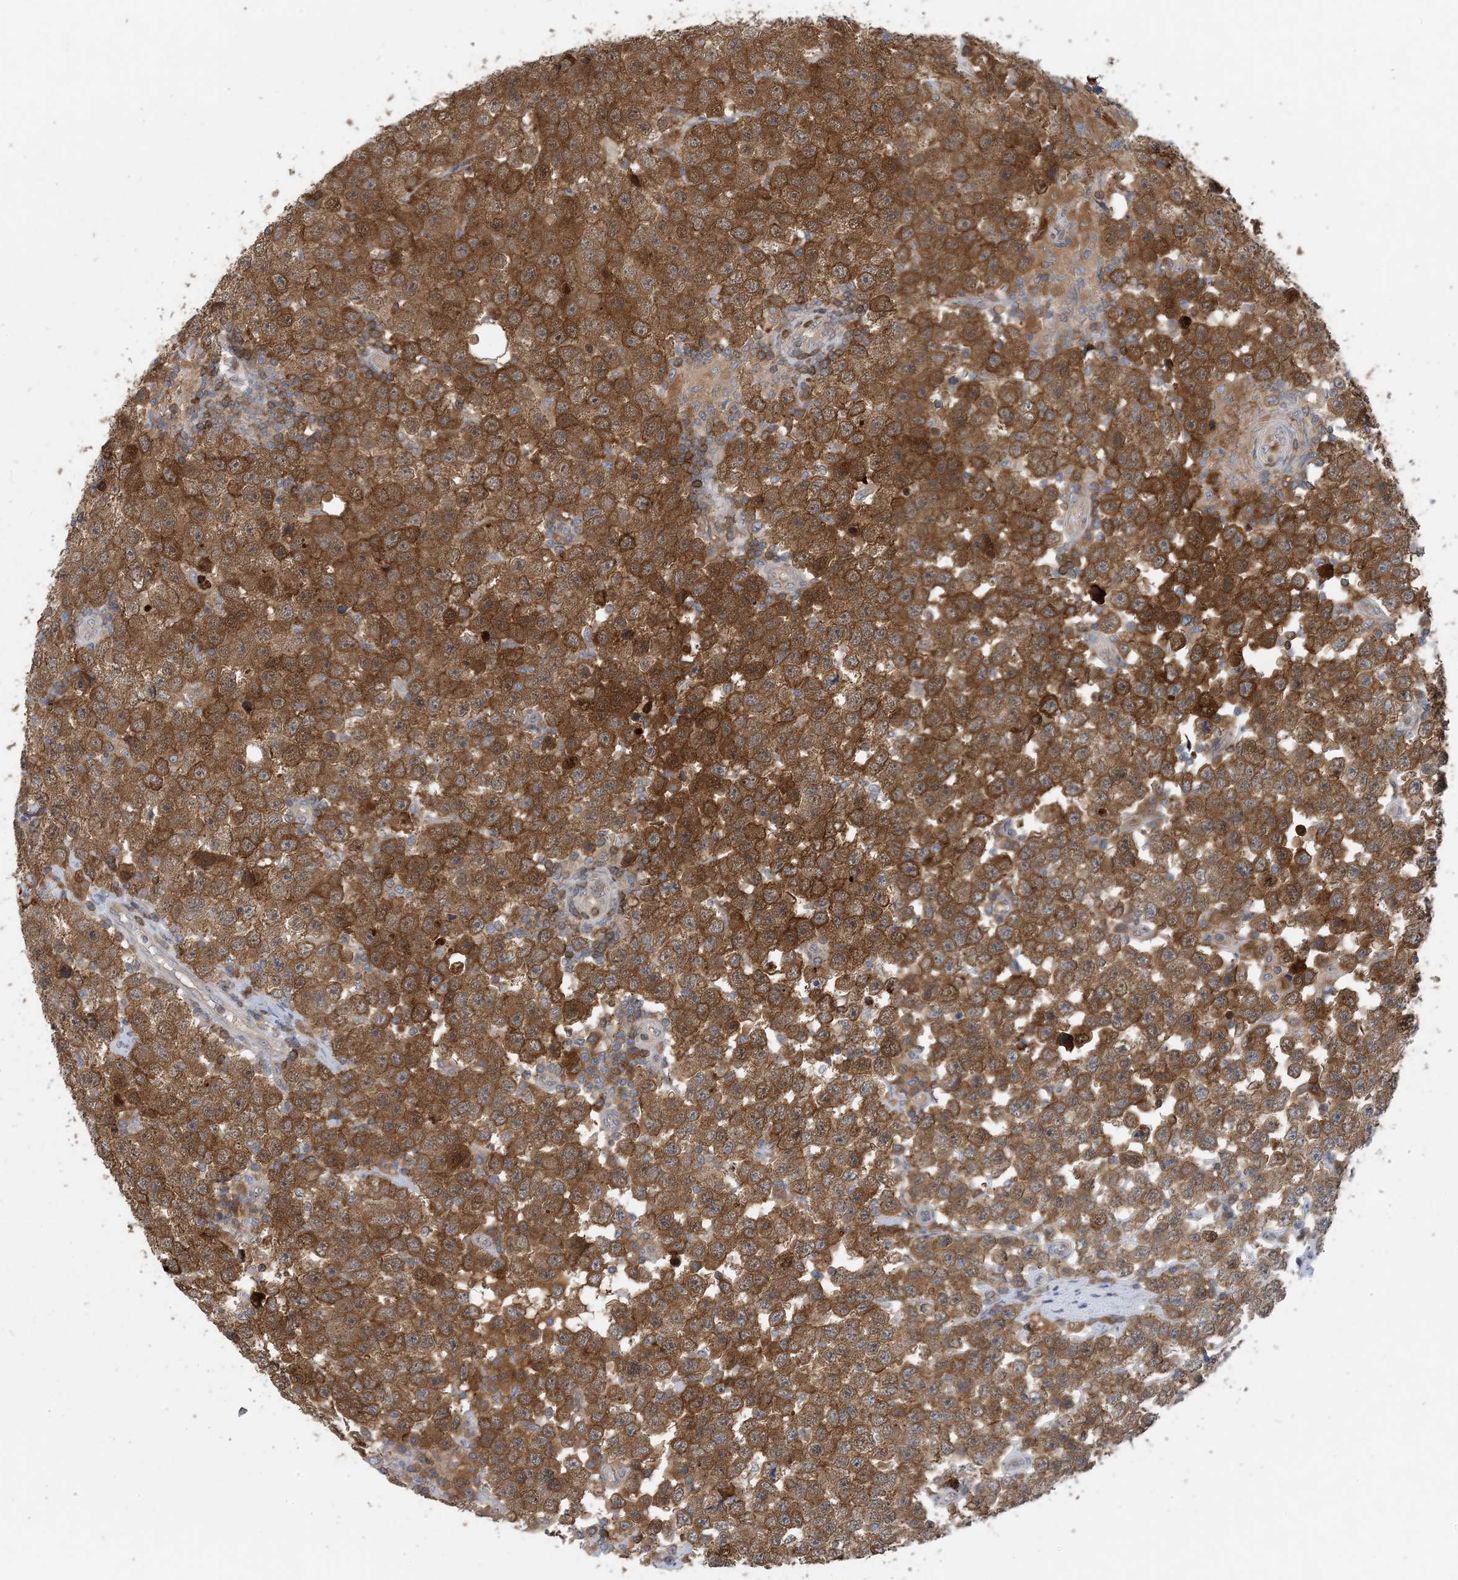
{"staining": {"intensity": "strong", "quantity": ">75%", "location": "cytoplasmic/membranous"}, "tissue": "testis cancer", "cell_type": "Tumor cells", "image_type": "cancer", "snomed": [{"axis": "morphology", "description": "Seminoma, NOS"}, {"axis": "topography", "description": "Testis"}], "caption": "A photomicrograph of human seminoma (testis) stained for a protein demonstrates strong cytoplasmic/membranous brown staining in tumor cells. Immunohistochemistry stains the protein of interest in brown and the nuclei are stained blue.", "gene": "ZC3H12A", "patient": {"sex": "male", "age": 28}}